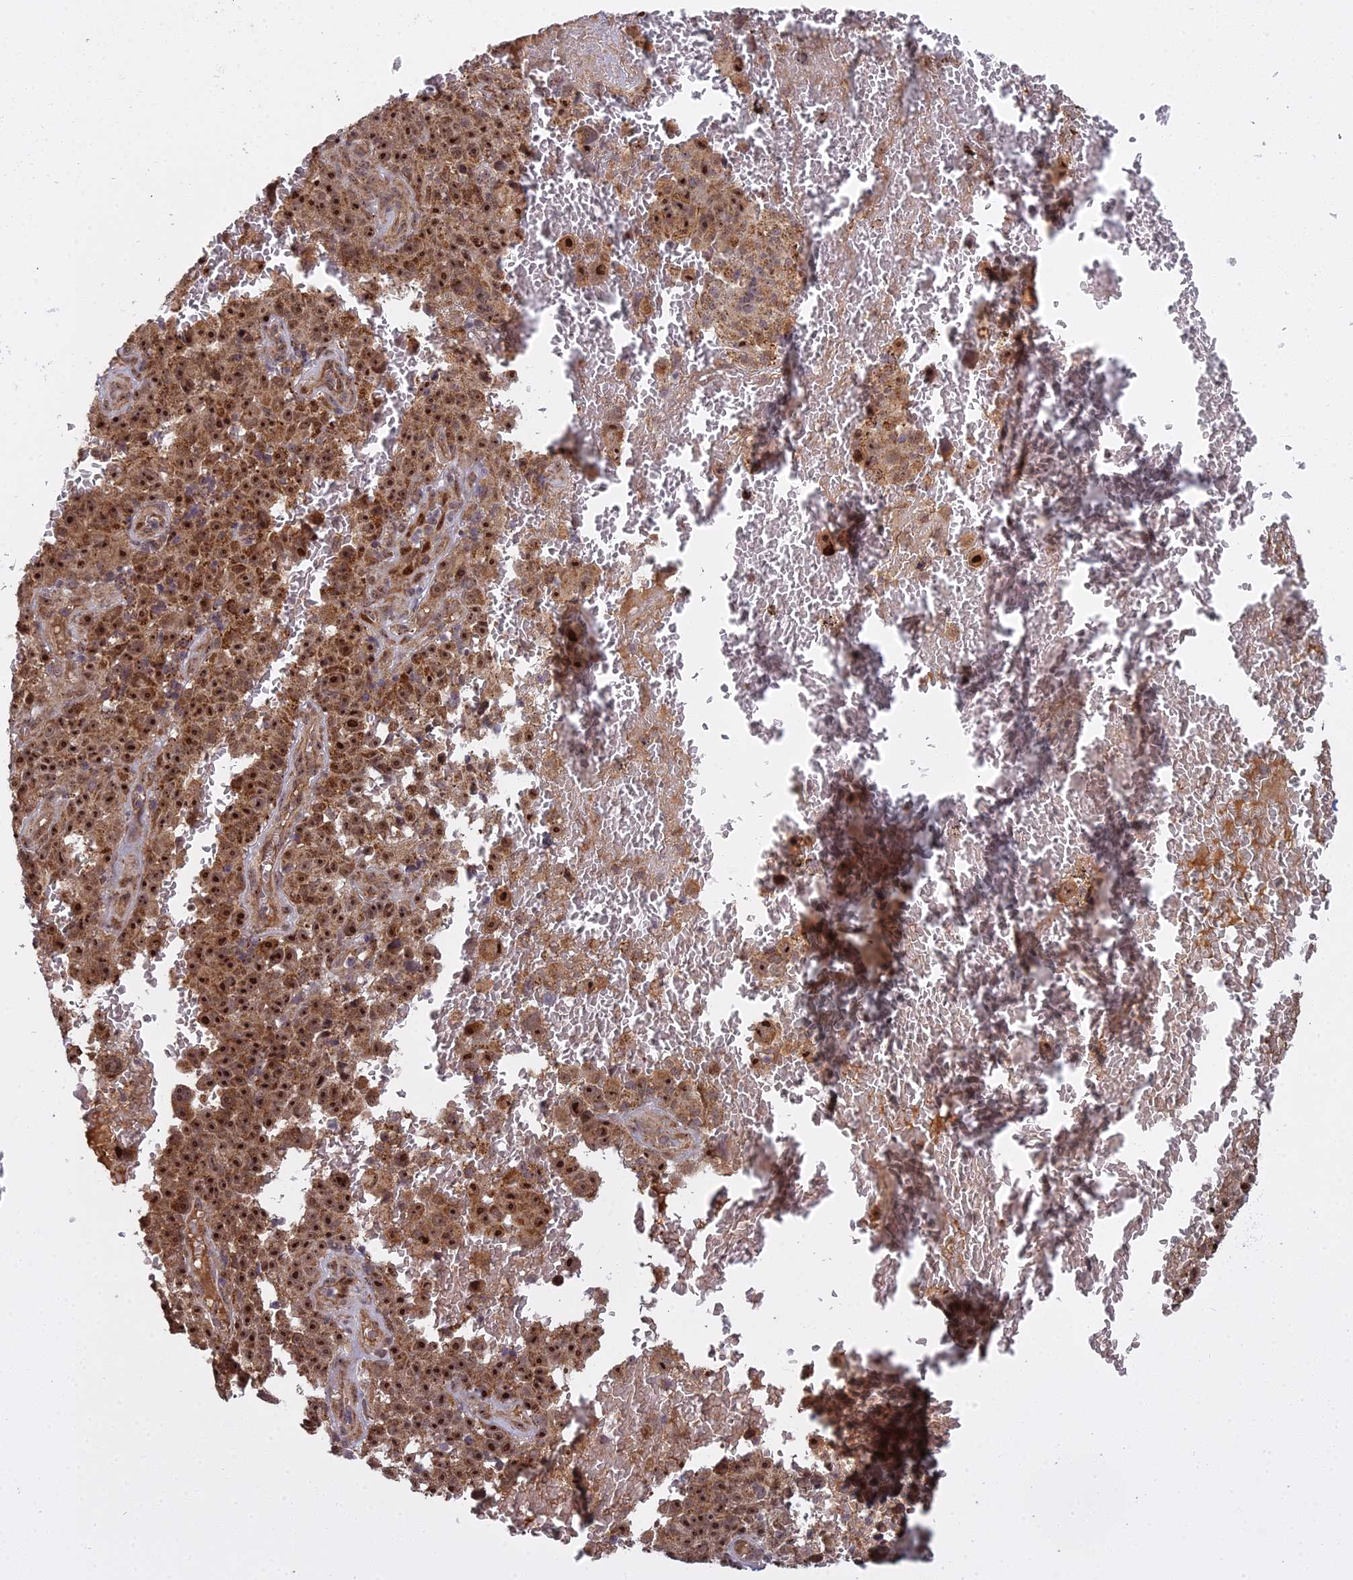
{"staining": {"intensity": "strong", "quantity": ">75%", "location": "nuclear"}, "tissue": "melanoma", "cell_type": "Tumor cells", "image_type": "cancer", "snomed": [{"axis": "morphology", "description": "Malignant melanoma, NOS"}, {"axis": "topography", "description": "Skin"}], "caption": "Protein expression by IHC shows strong nuclear positivity in about >75% of tumor cells in malignant melanoma. Nuclei are stained in blue.", "gene": "MEOX1", "patient": {"sex": "female", "age": 82}}